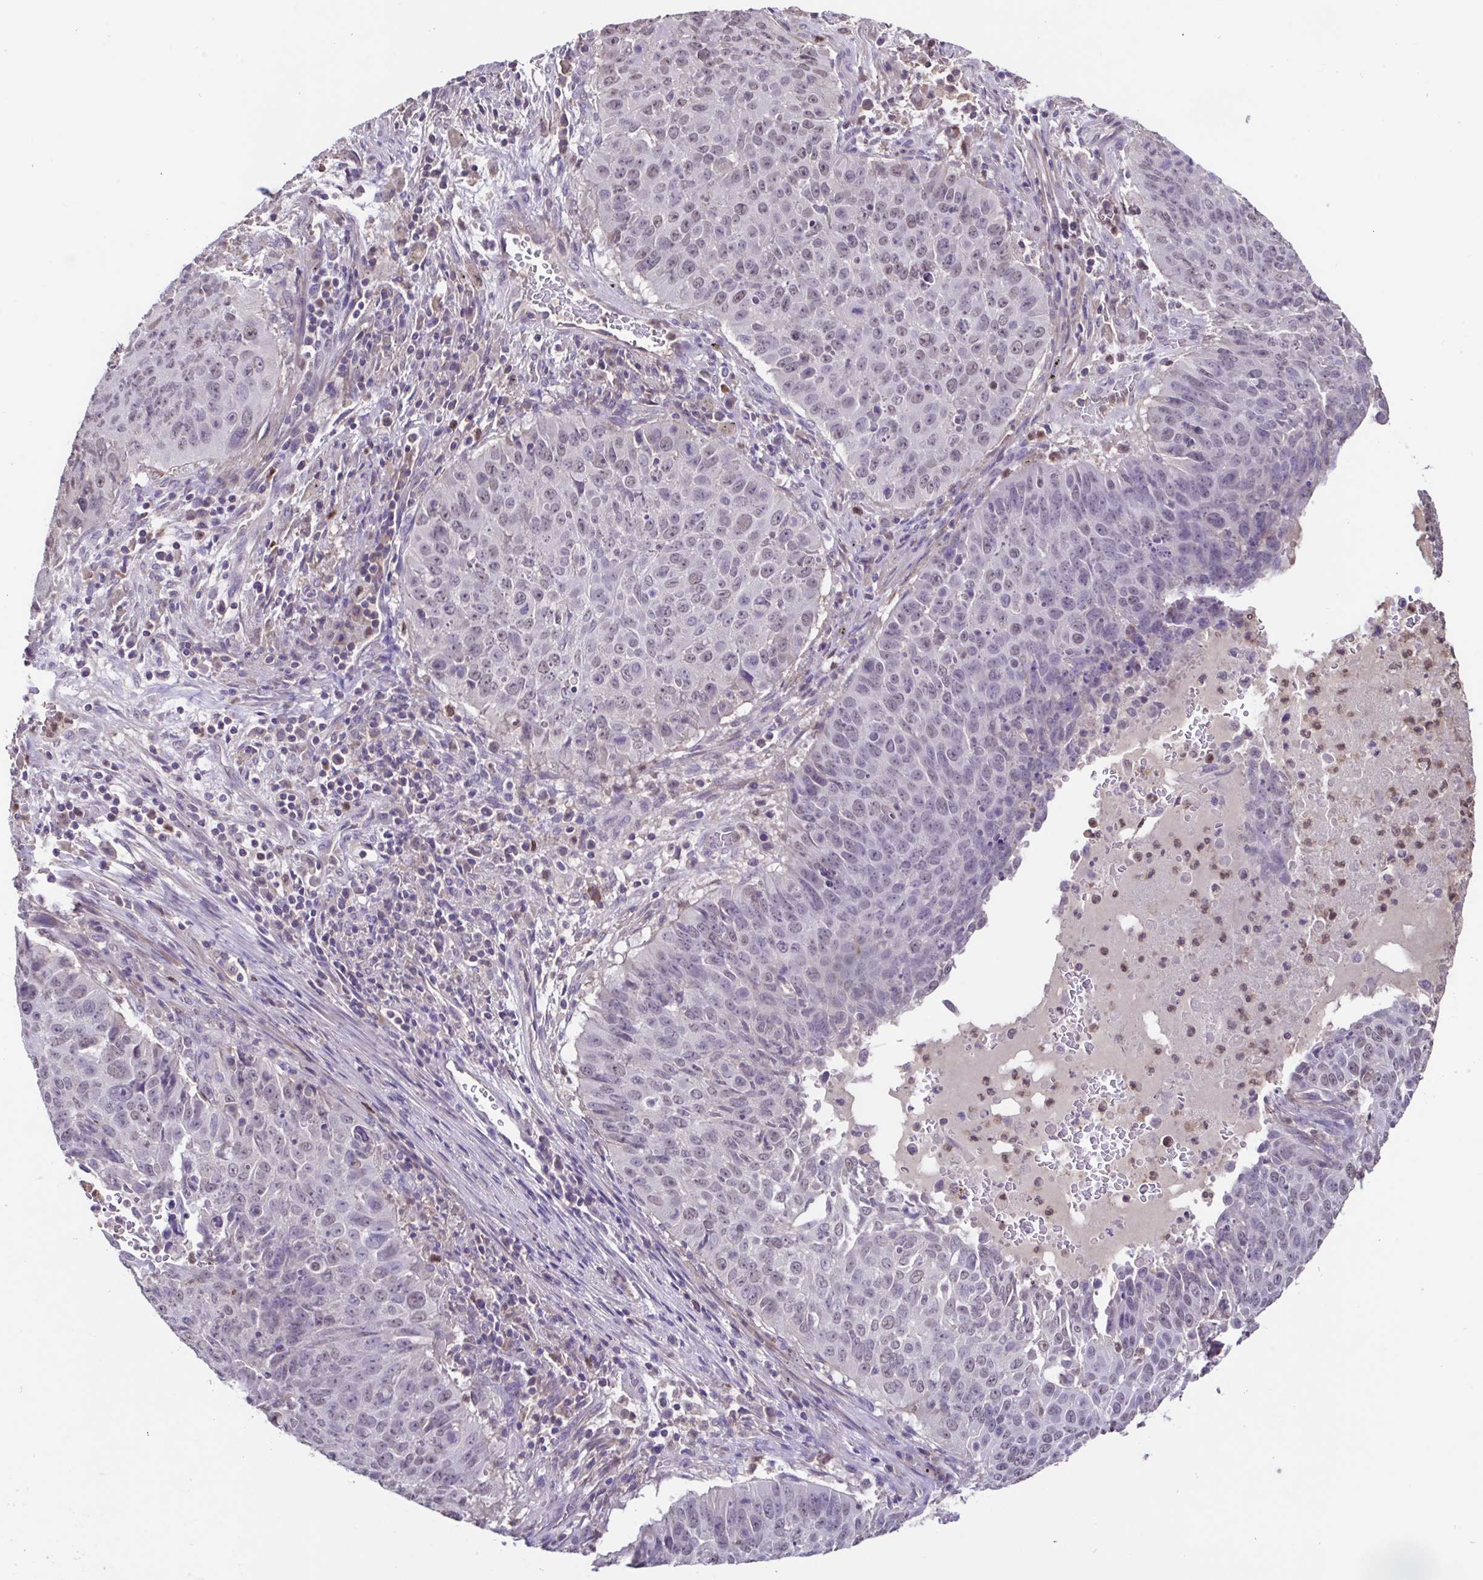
{"staining": {"intensity": "weak", "quantity": "25%-75%", "location": "nuclear"}, "tissue": "lung cancer", "cell_type": "Tumor cells", "image_type": "cancer", "snomed": [{"axis": "morphology", "description": "Normal tissue, NOS"}, {"axis": "morphology", "description": "Squamous cell carcinoma, NOS"}, {"axis": "topography", "description": "Bronchus"}, {"axis": "topography", "description": "Lung"}], "caption": "This is a histology image of IHC staining of lung squamous cell carcinoma, which shows weak positivity in the nuclear of tumor cells.", "gene": "ACTRT3", "patient": {"sex": "male", "age": 64}}